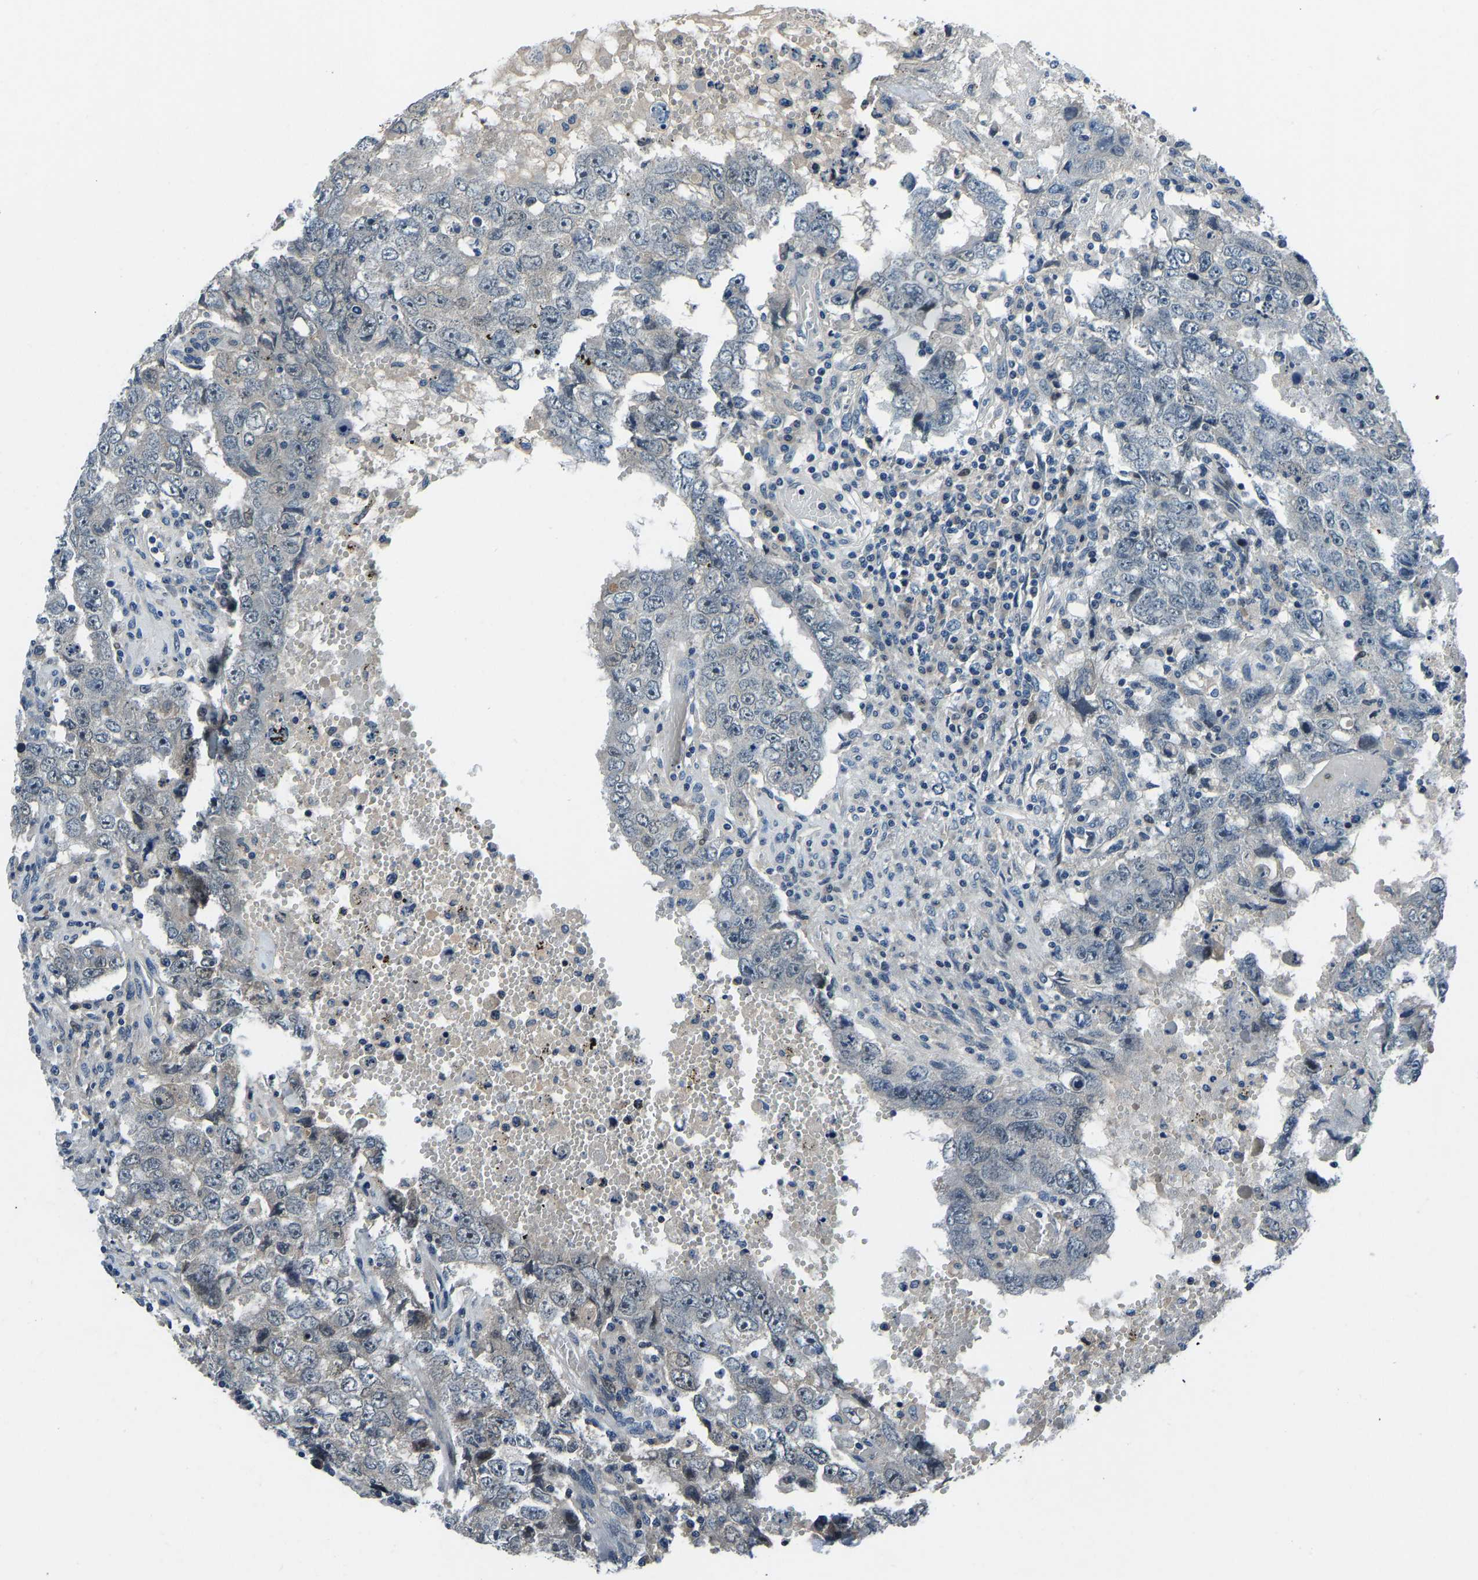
{"staining": {"intensity": "negative", "quantity": "none", "location": "none"}, "tissue": "testis cancer", "cell_type": "Tumor cells", "image_type": "cancer", "snomed": [{"axis": "morphology", "description": "Carcinoma, Embryonal, NOS"}, {"axis": "topography", "description": "Testis"}], "caption": "There is no significant positivity in tumor cells of testis embryonal carcinoma.", "gene": "RLIM", "patient": {"sex": "male", "age": 26}}